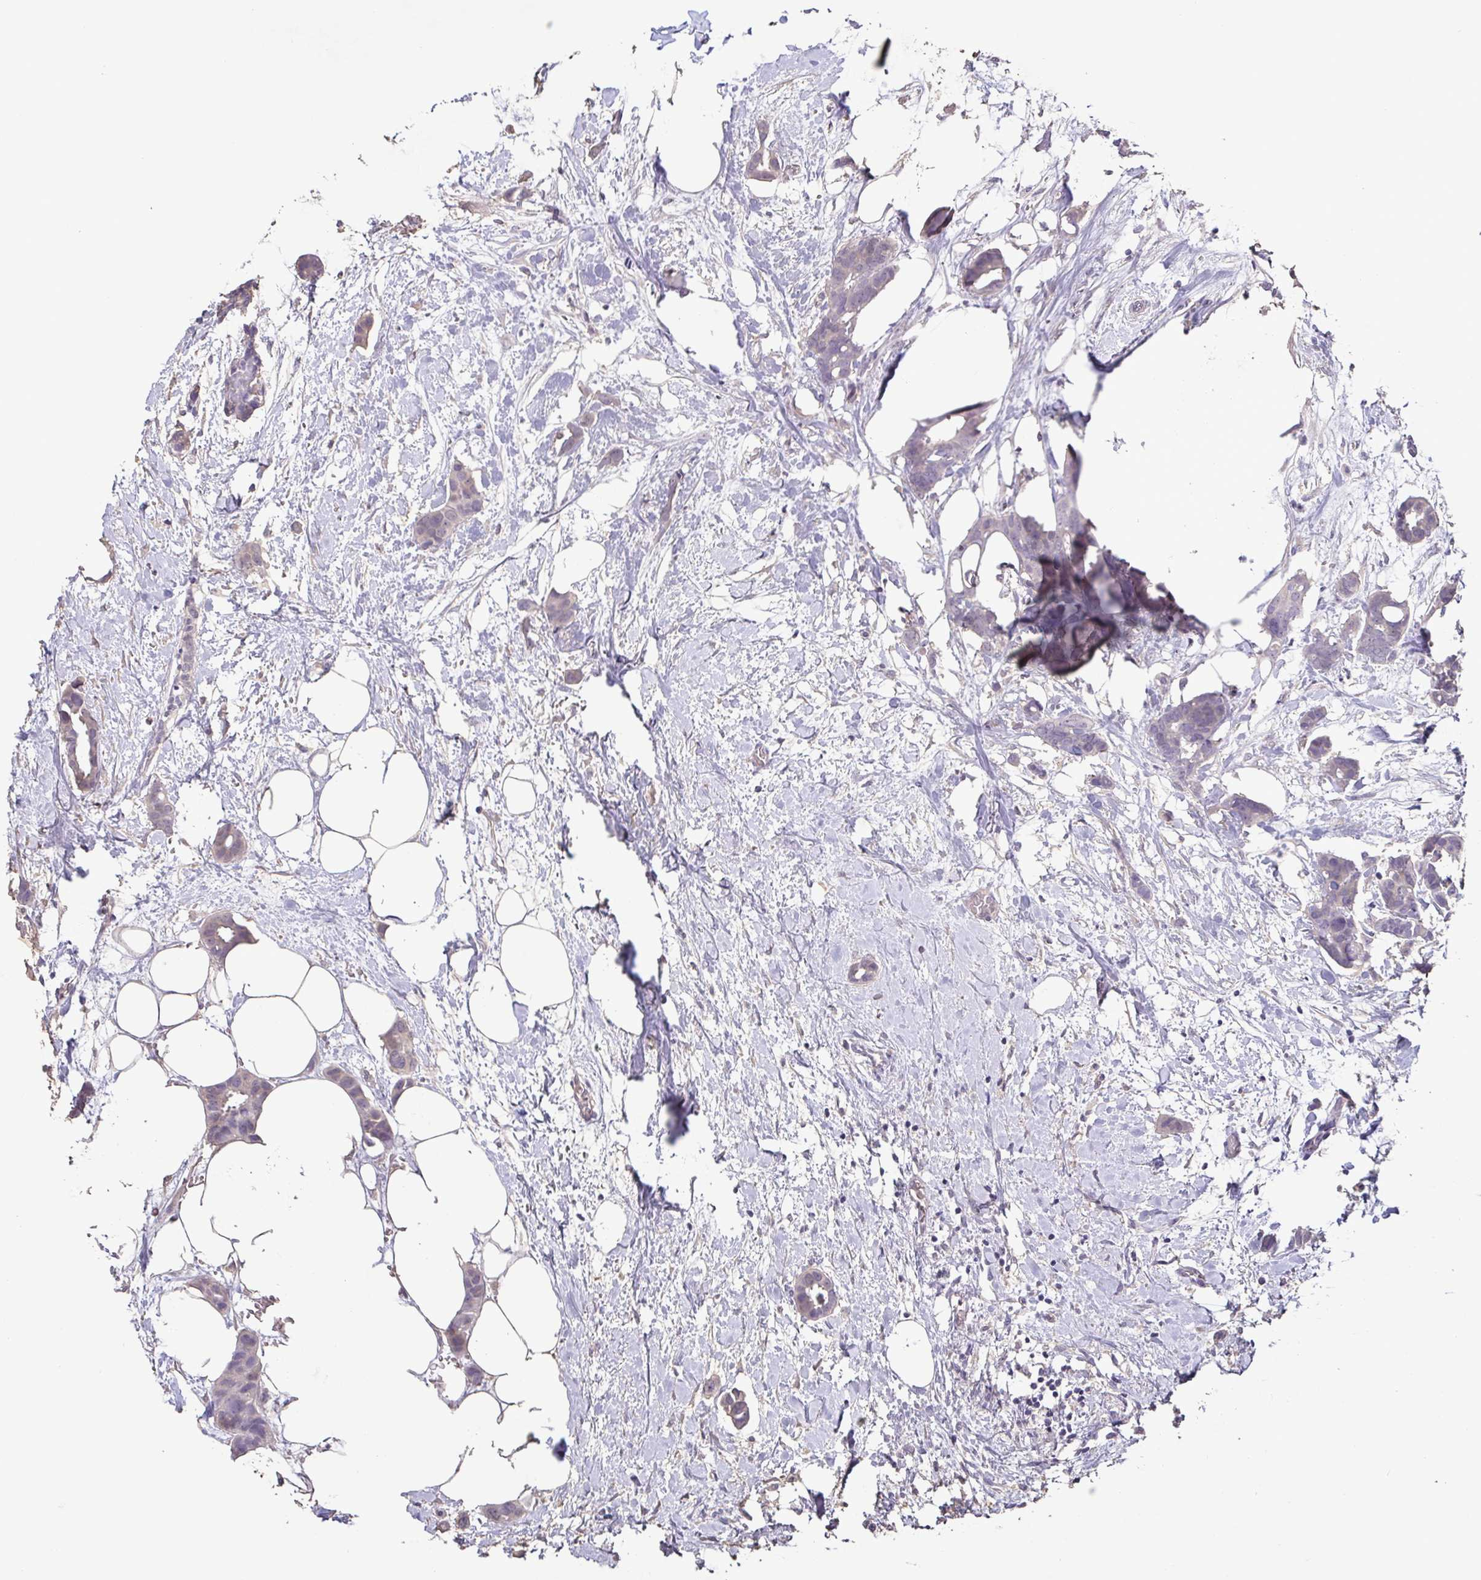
{"staining": {"intensity": "weak", "quantity": "25%-75%", "location": "cytoplasmic/membranous"}, "tissue": "breast cancer", "cell_type": "Tumor cells", "image_type": "cancer", "snomed": [{"axis": "morphology", "description": "Duct carcinoma"}, {"axis": "topography", "description": "Breast"}], "caption": "This histopathology image shows breast cancer stained with immunohistochemistry (IHC) to label a protein in brown. The cytoplasmic/membranous of tumor cells show weak positivity for the protein. Nuclei are counter-stained blue.", "gene": "TERT", "patient": {"sex": "female", "age": 62}}